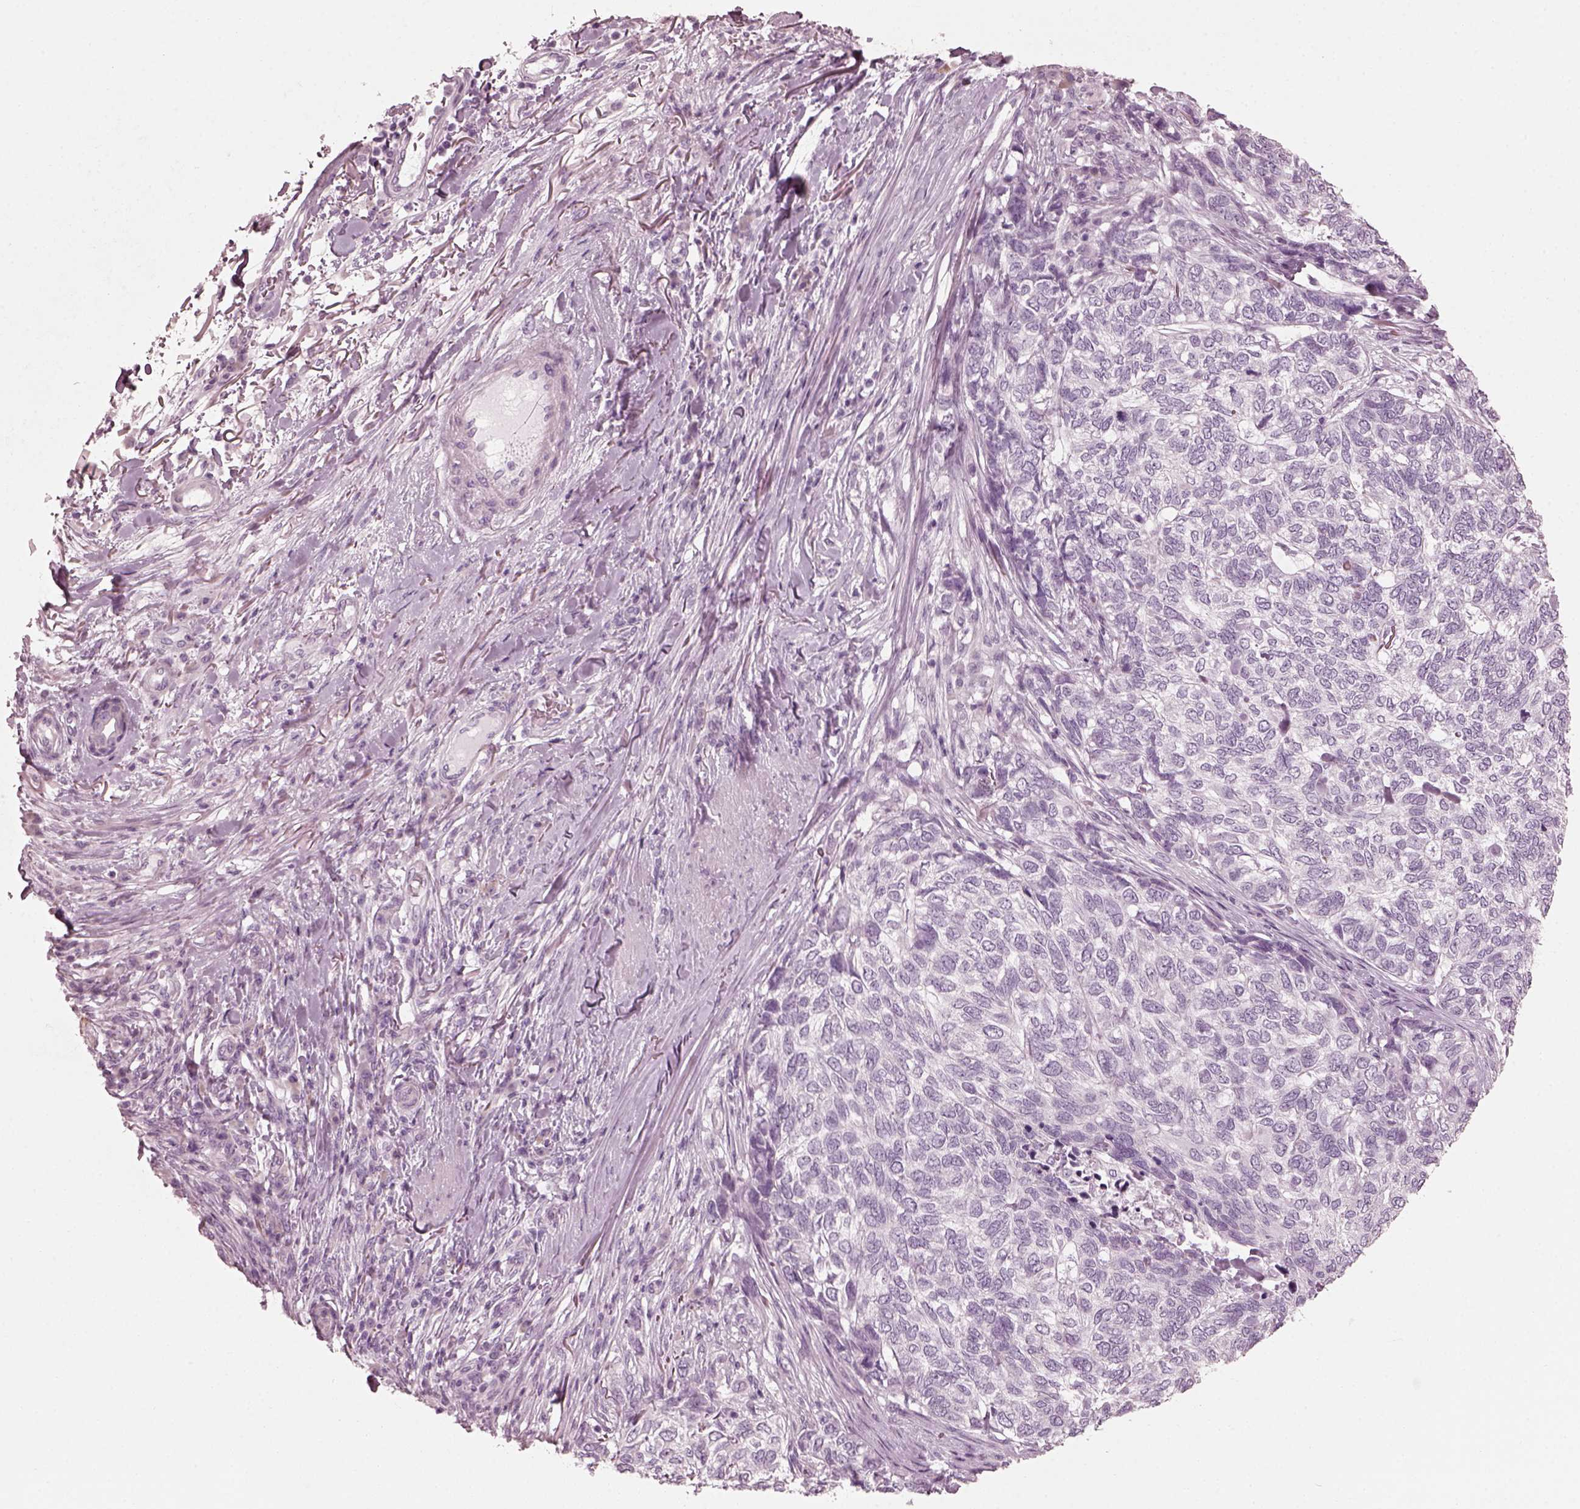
{"staining": {"intensity": "negative", "quantity": "none", "location": "none"}, "tissue": "skin cancer", "cell_type": "Tumor cells", "image_type": "cancer", "snomed": [{"axis": "morphology", "description": "Basal cell carcinoma"}, {"axis": "topography", "description": "Skin"}], "caption": "An immunohistochemistry histopathology image of skin cancer (basal cell carcinoma) is shown. There is no staining in tumor cells of skin cancer (basal cell carcinoma).", "gene": "SAXO2", "patient": {"sex": "female", "age": 65}}